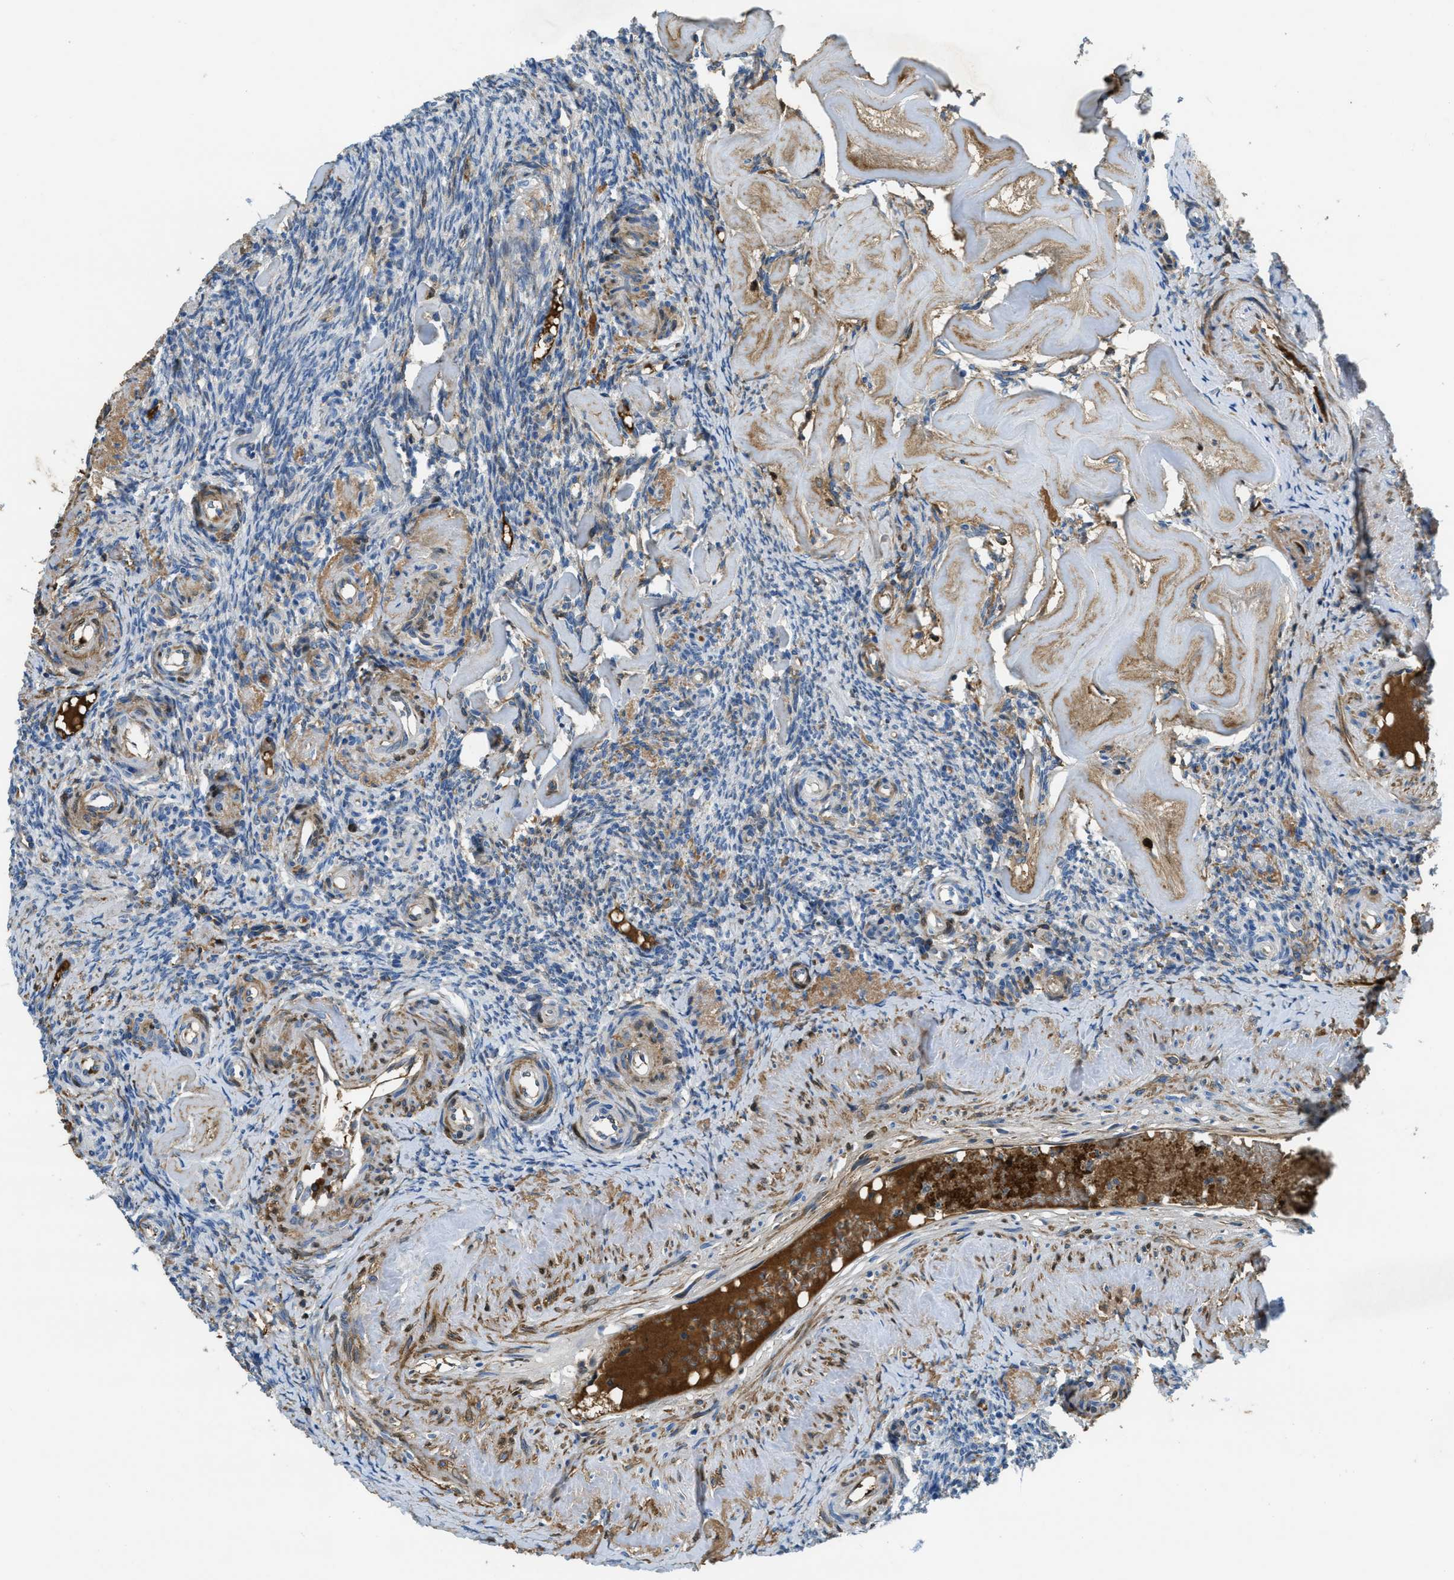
{"staining": {"intensity": "moderate", "quantity": "25%-75%", "location": "cytoplasmic/membranous"}, "tissue": "ovary", "cell_type": "Ovarian stroma cells", "image_type": "normal", "snomed": [{"axis": "morphology", "description": "Normal tissue, NOS"}, {"axis": "topography", "description": "Ovary"}], "caption": "Moderate cytoplasmic/membranous protein positivity is present in approximately 25%-75% of ovarian stroma cells in ovary. The protein of interest is shown in brown color, while the nuclei are stained blue.", "gene": "MPDU1", "patient": {"sex": "female", "age": 41}}